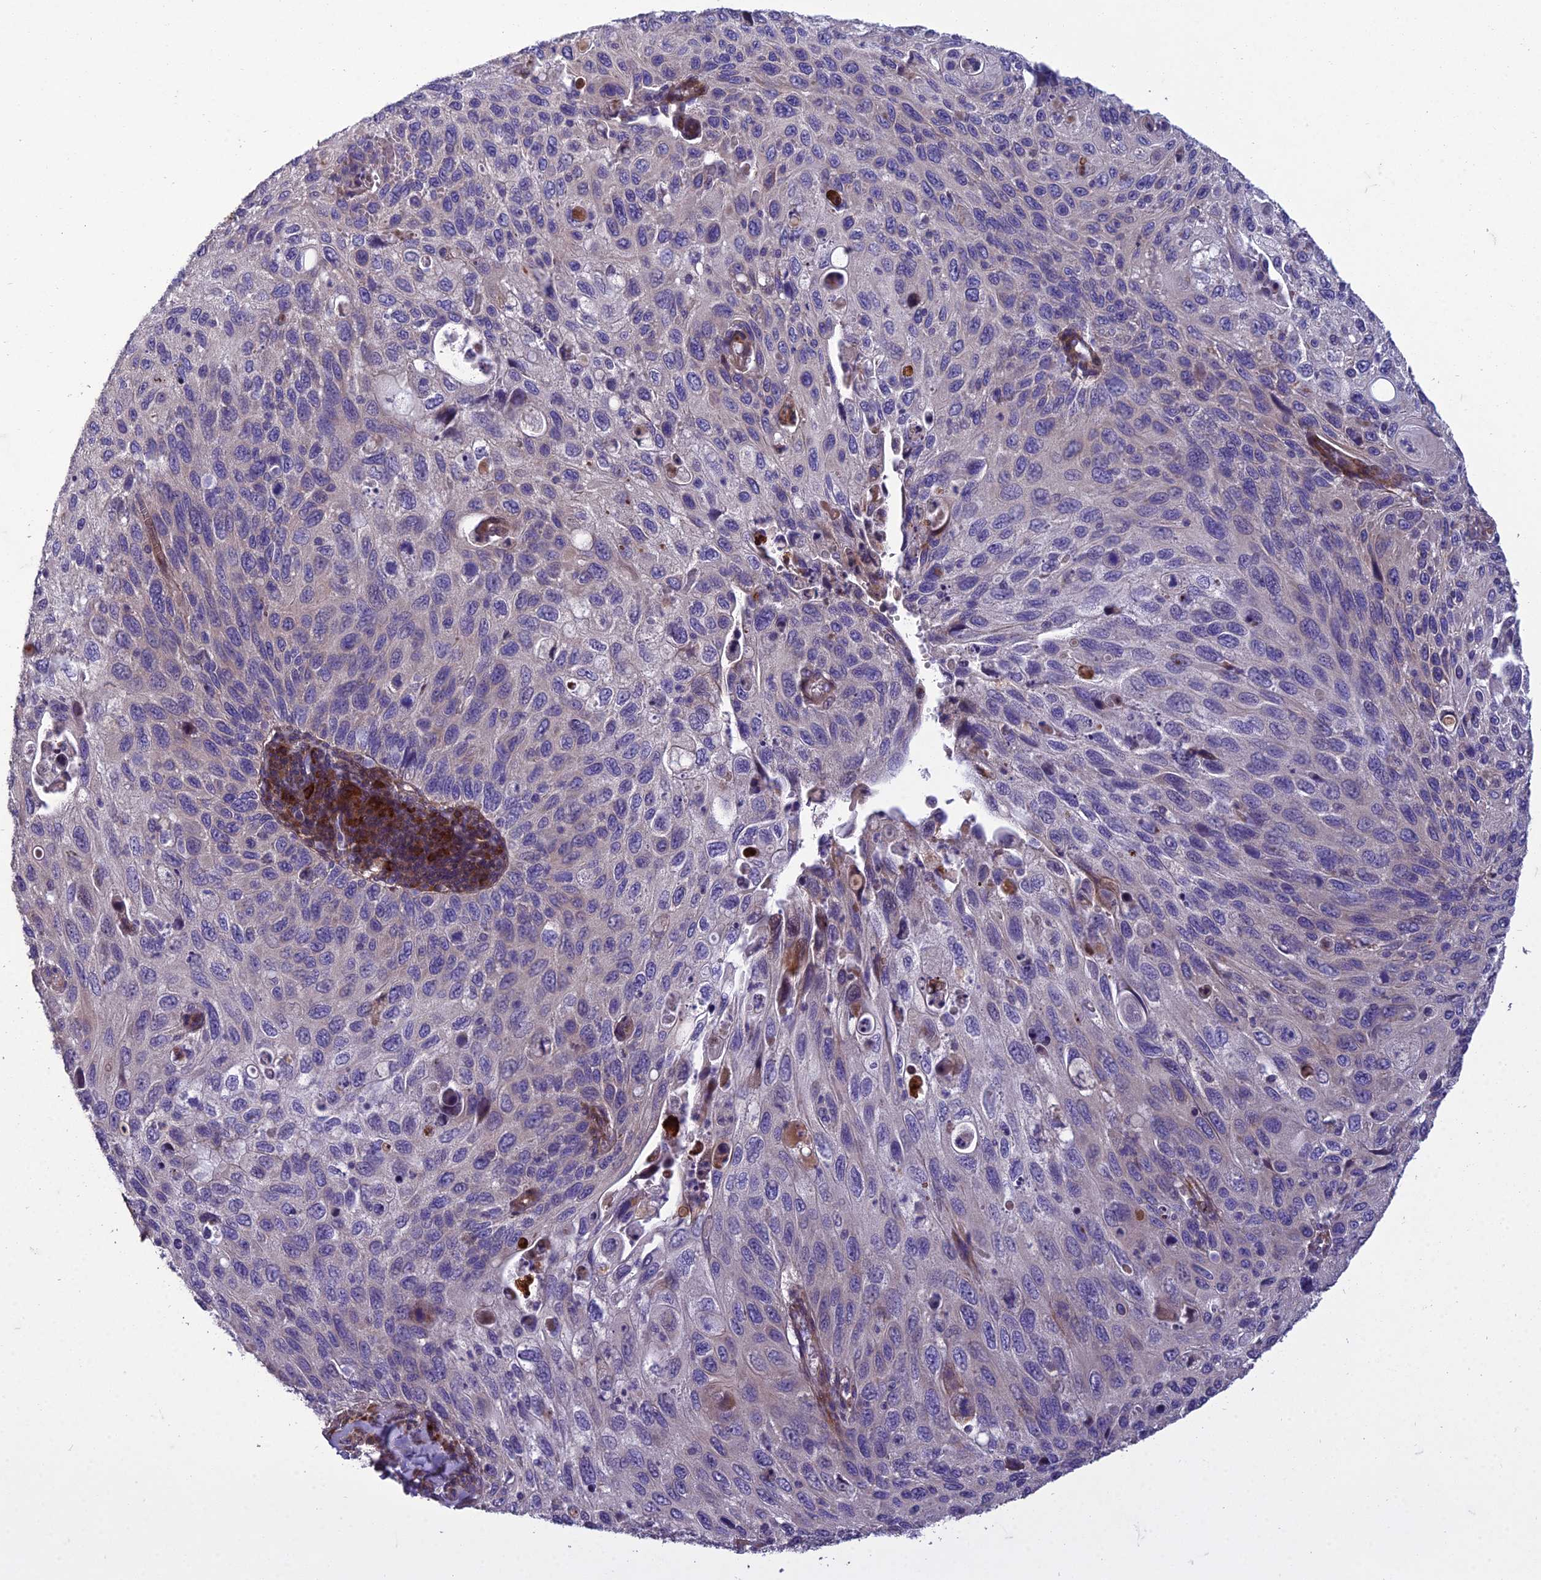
{"staining": {"intensity": "negative", "quantity": "none", "location": "none"}, "tissue": "cervical cancer", "cell_type": "Tumor cells", "image_type": "cancer", "snomed": [{"axis": "morphology", "description": "Squamous cell carcinoma, NOS"}, {"axis": "topography", "description": "Cervix"}], "caption": "This is an immunohistochemistry (IHC) micrograph of cervical squamous cell carcinoma. There is no staining in tumor cells.", "gene": "ADIPOR2", "patient": {"sex": "female", "age": 70}}